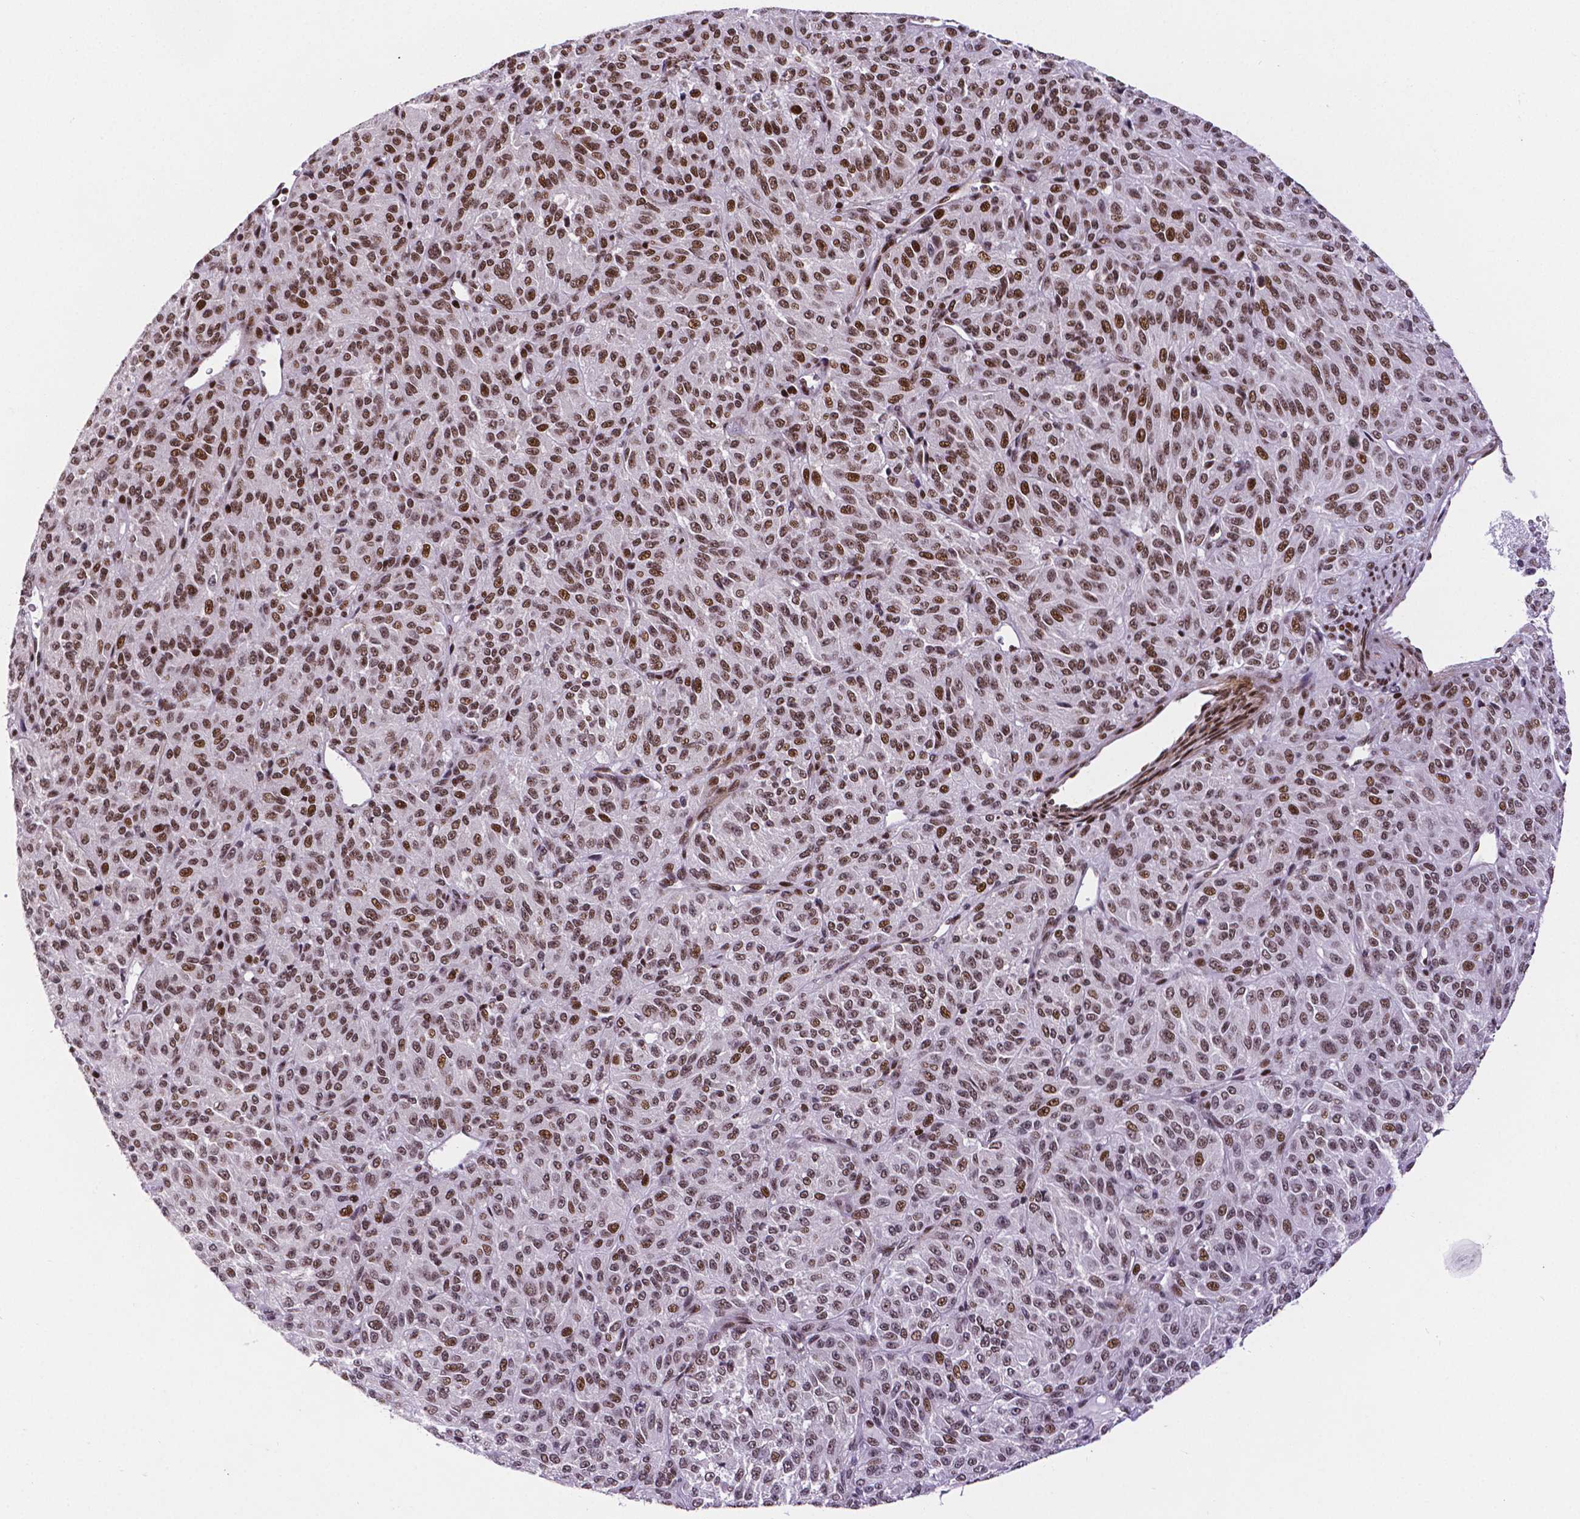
{"staining": {"intensity": "moderate", "quantity": ">75%", "location": "nuclear"}, "tissue": "melanoma", "cell_type": "Tumor cells", "image_type": "cancer", "snomed": [{"axis": "morphology", "description": "Malignant melanoma, Metastatic site"}, {"axis": "topography", "description": "Brain"}], "caption": "IHC staining of melanoma, which exhibits medium levels of moderate nuclear staining in approximately >75% of tumor cells indicating moderate nuclear protein staining. The staining was performed using DAB (brown) for protein detection and nuclei were counterstained in hematoxylin (blue).", "gene": "CTCF", "patient": {"sex": "female", "age": 56}}